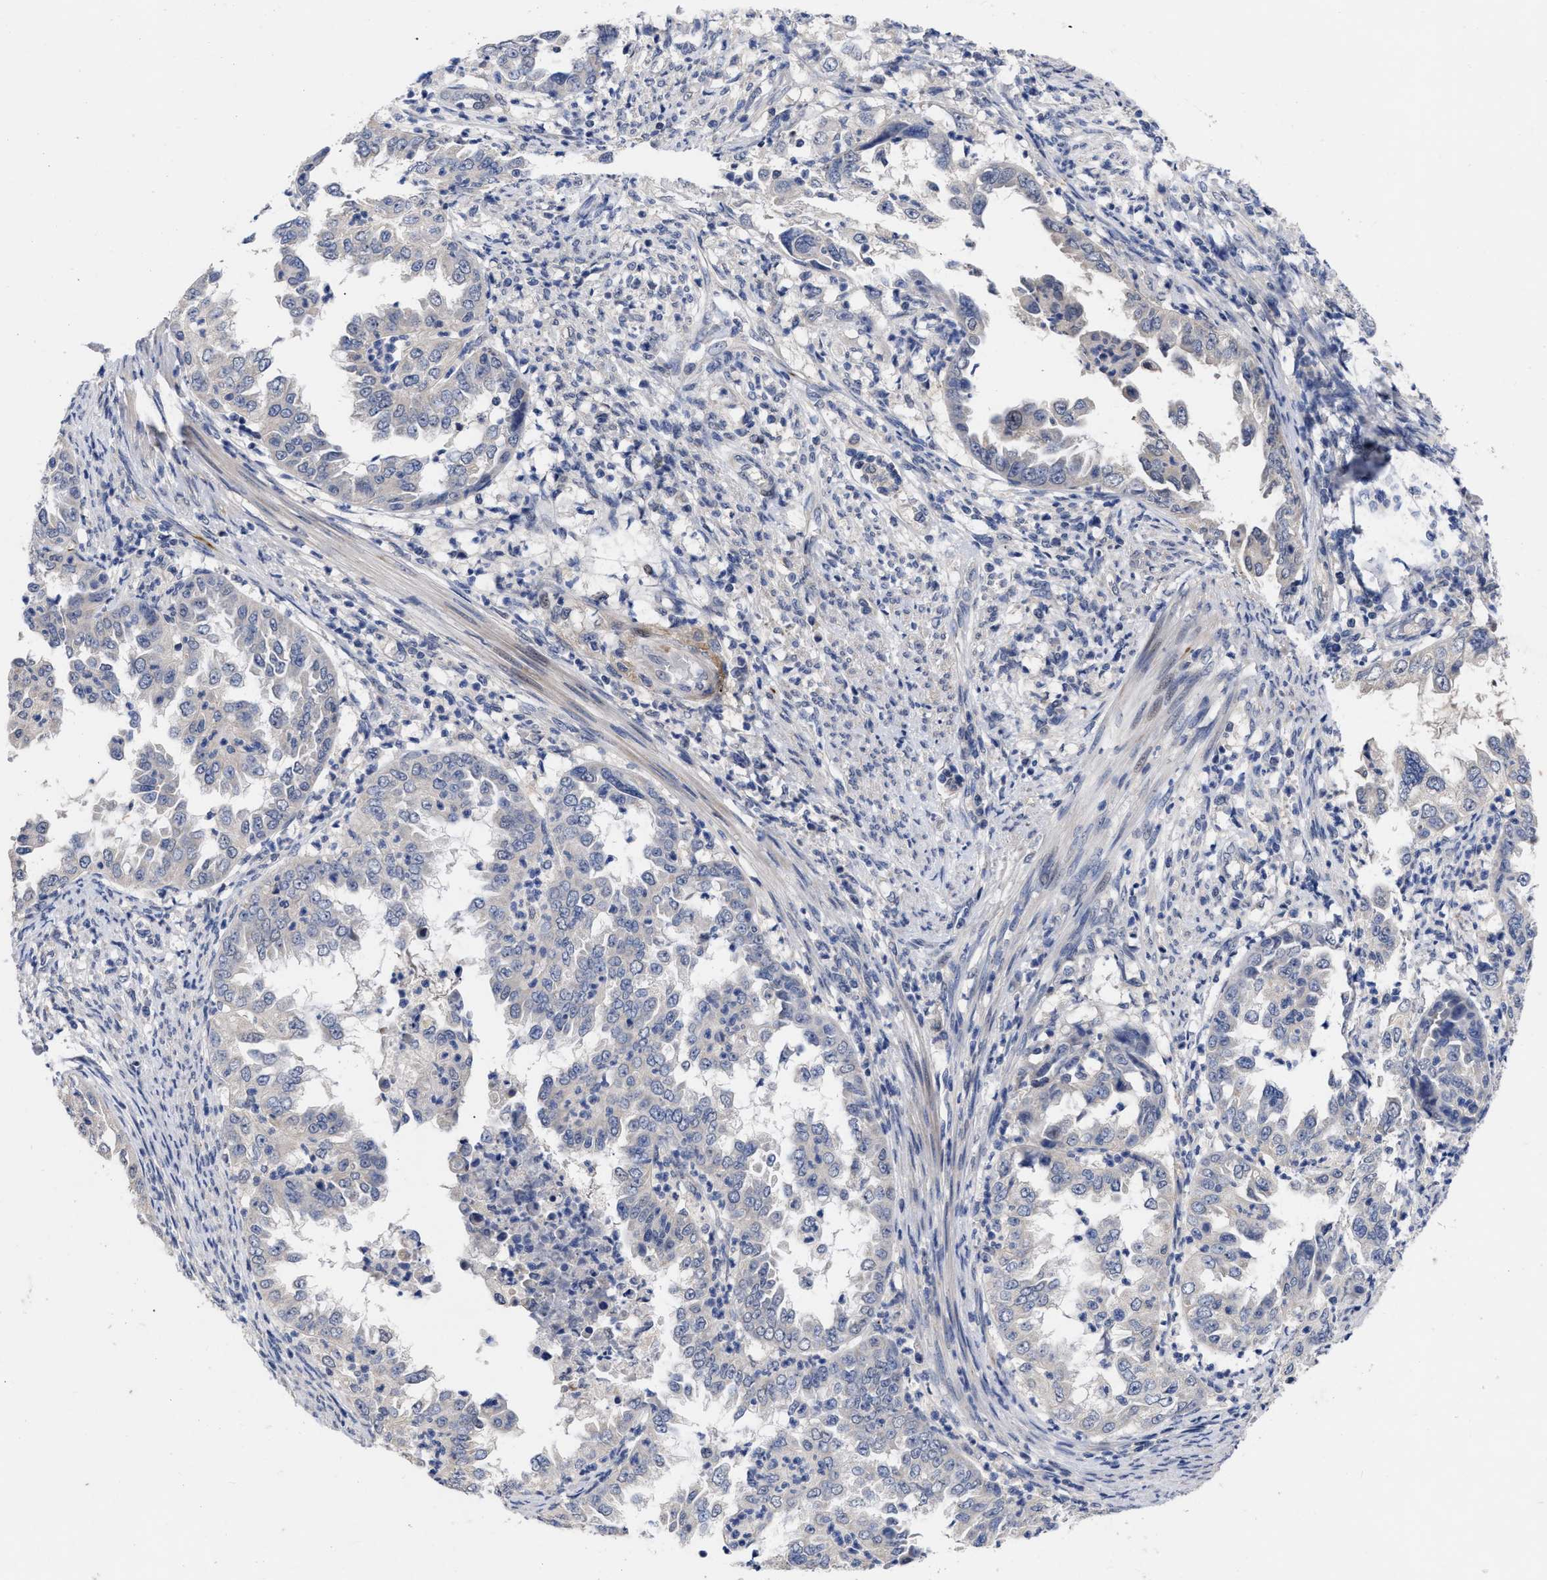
{"staining": {"intensity": "negative", "quantity": "none", "location": "none"}, "tissue": "endometrial cancer", "cell_type": "Tumor cells", "image_type": "cancer", "snomed": [{"axis": "morphology", "description": "Adenocarcinoma, NOS"}, {"axis": "topography", "description": "Endometrium"}], "caption": "Tumor cells are negative for brown protein staining in adenocarcinoma (endometrial).", "gene": "CCN5", "patient": {"sex": "female", "age": 85}}